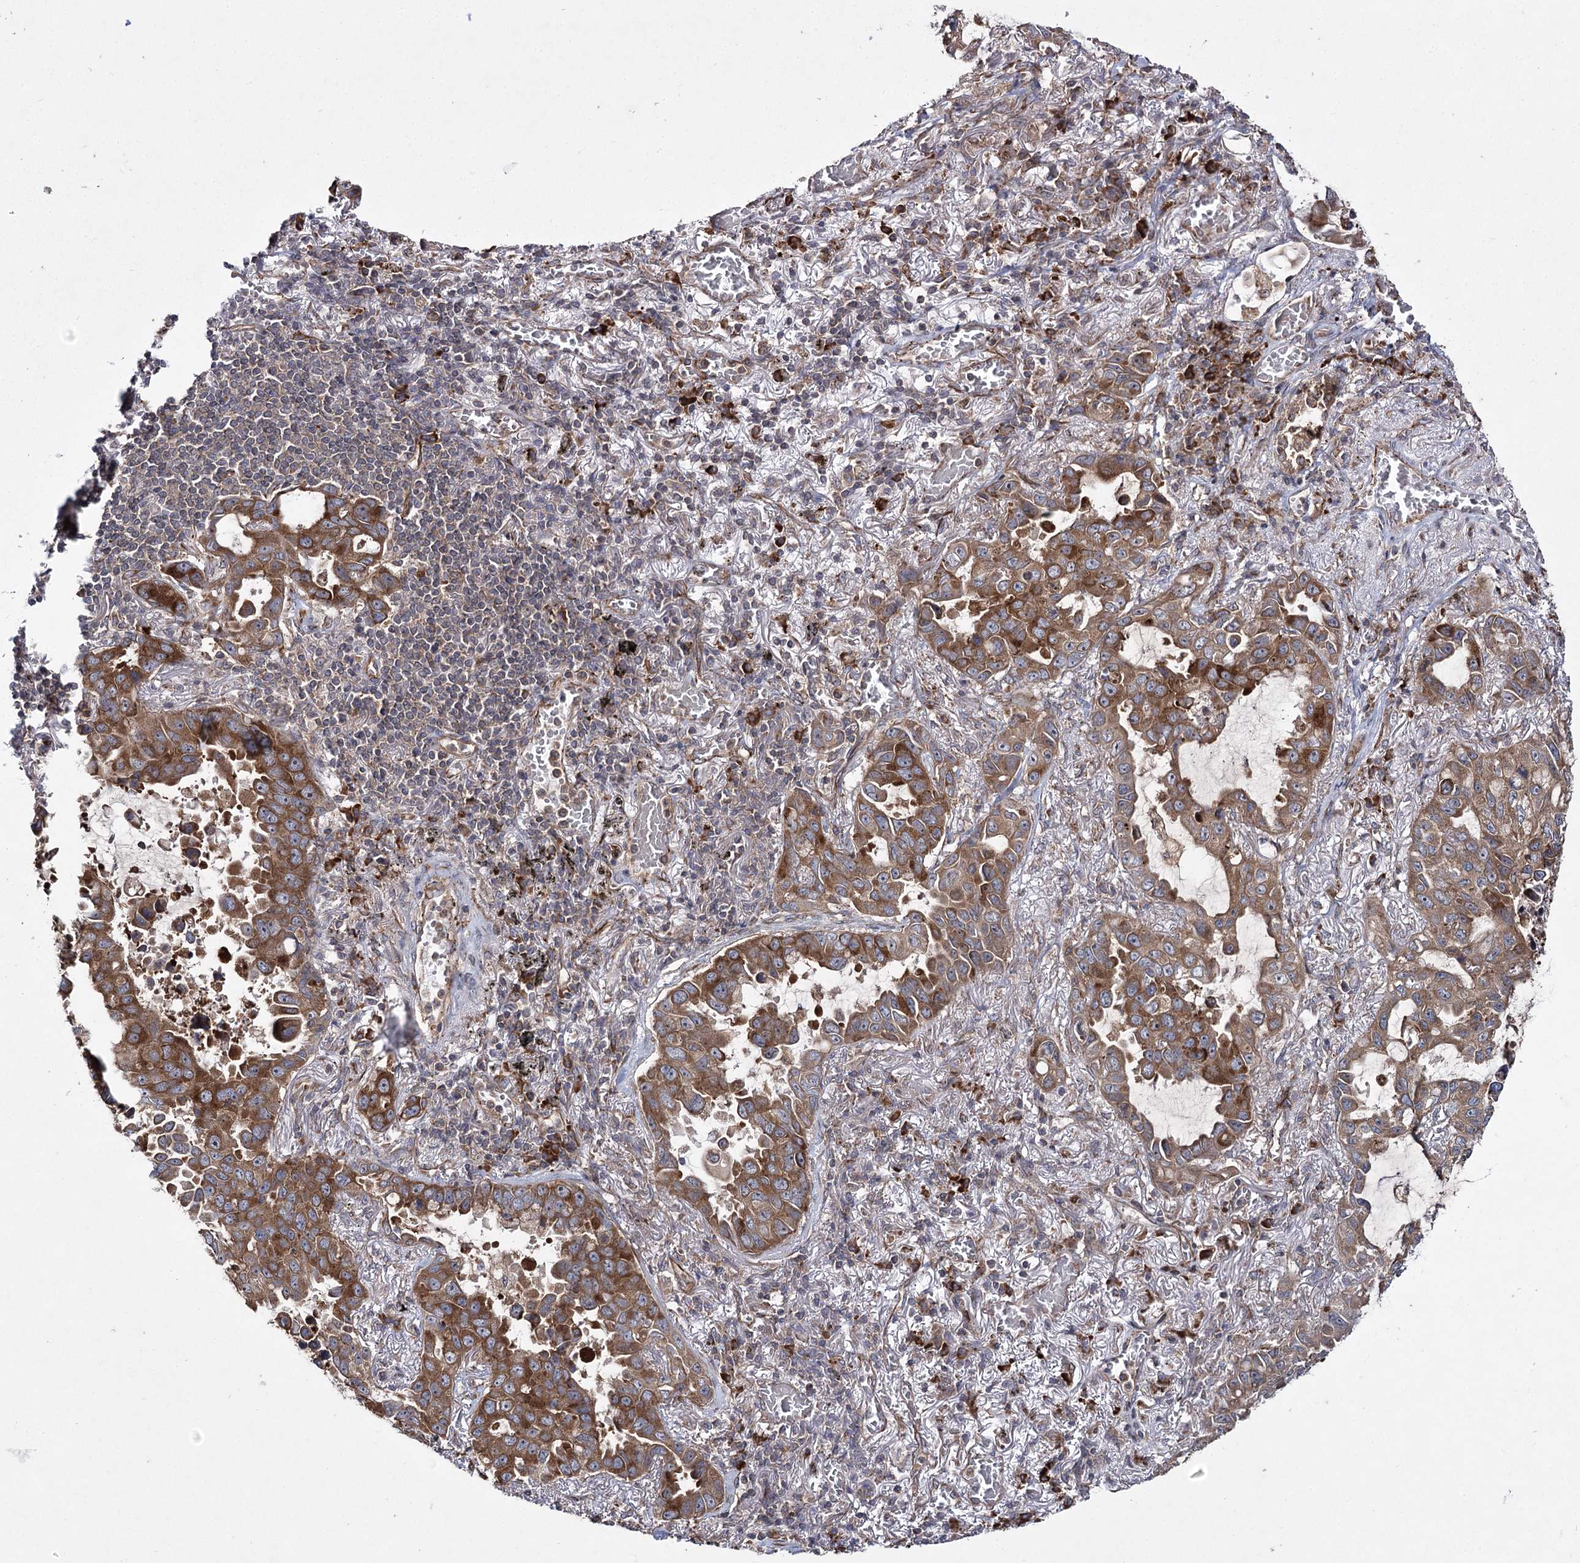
{"staining": {"intensity": "moderate", "quantity": ">75%", "location": "cytoplasmic/membranous"}, "tissue": "lung cancer", "cell_type": "Tumor cells", "image_type": "cancer", "snomed": [{"axis": "morphology", "description": "Adenocarcinoma, NOS"}, {"axis": "topography", "description": "Lung"}], "caption": "Human lung adenocarcinoma stained with a brown dye reveals moderate cytoplasmic/membranous positive staining in about >75% of tumor cells.", "gene": "HECTD2", "patient": {"sex": "male", "age": 64}}